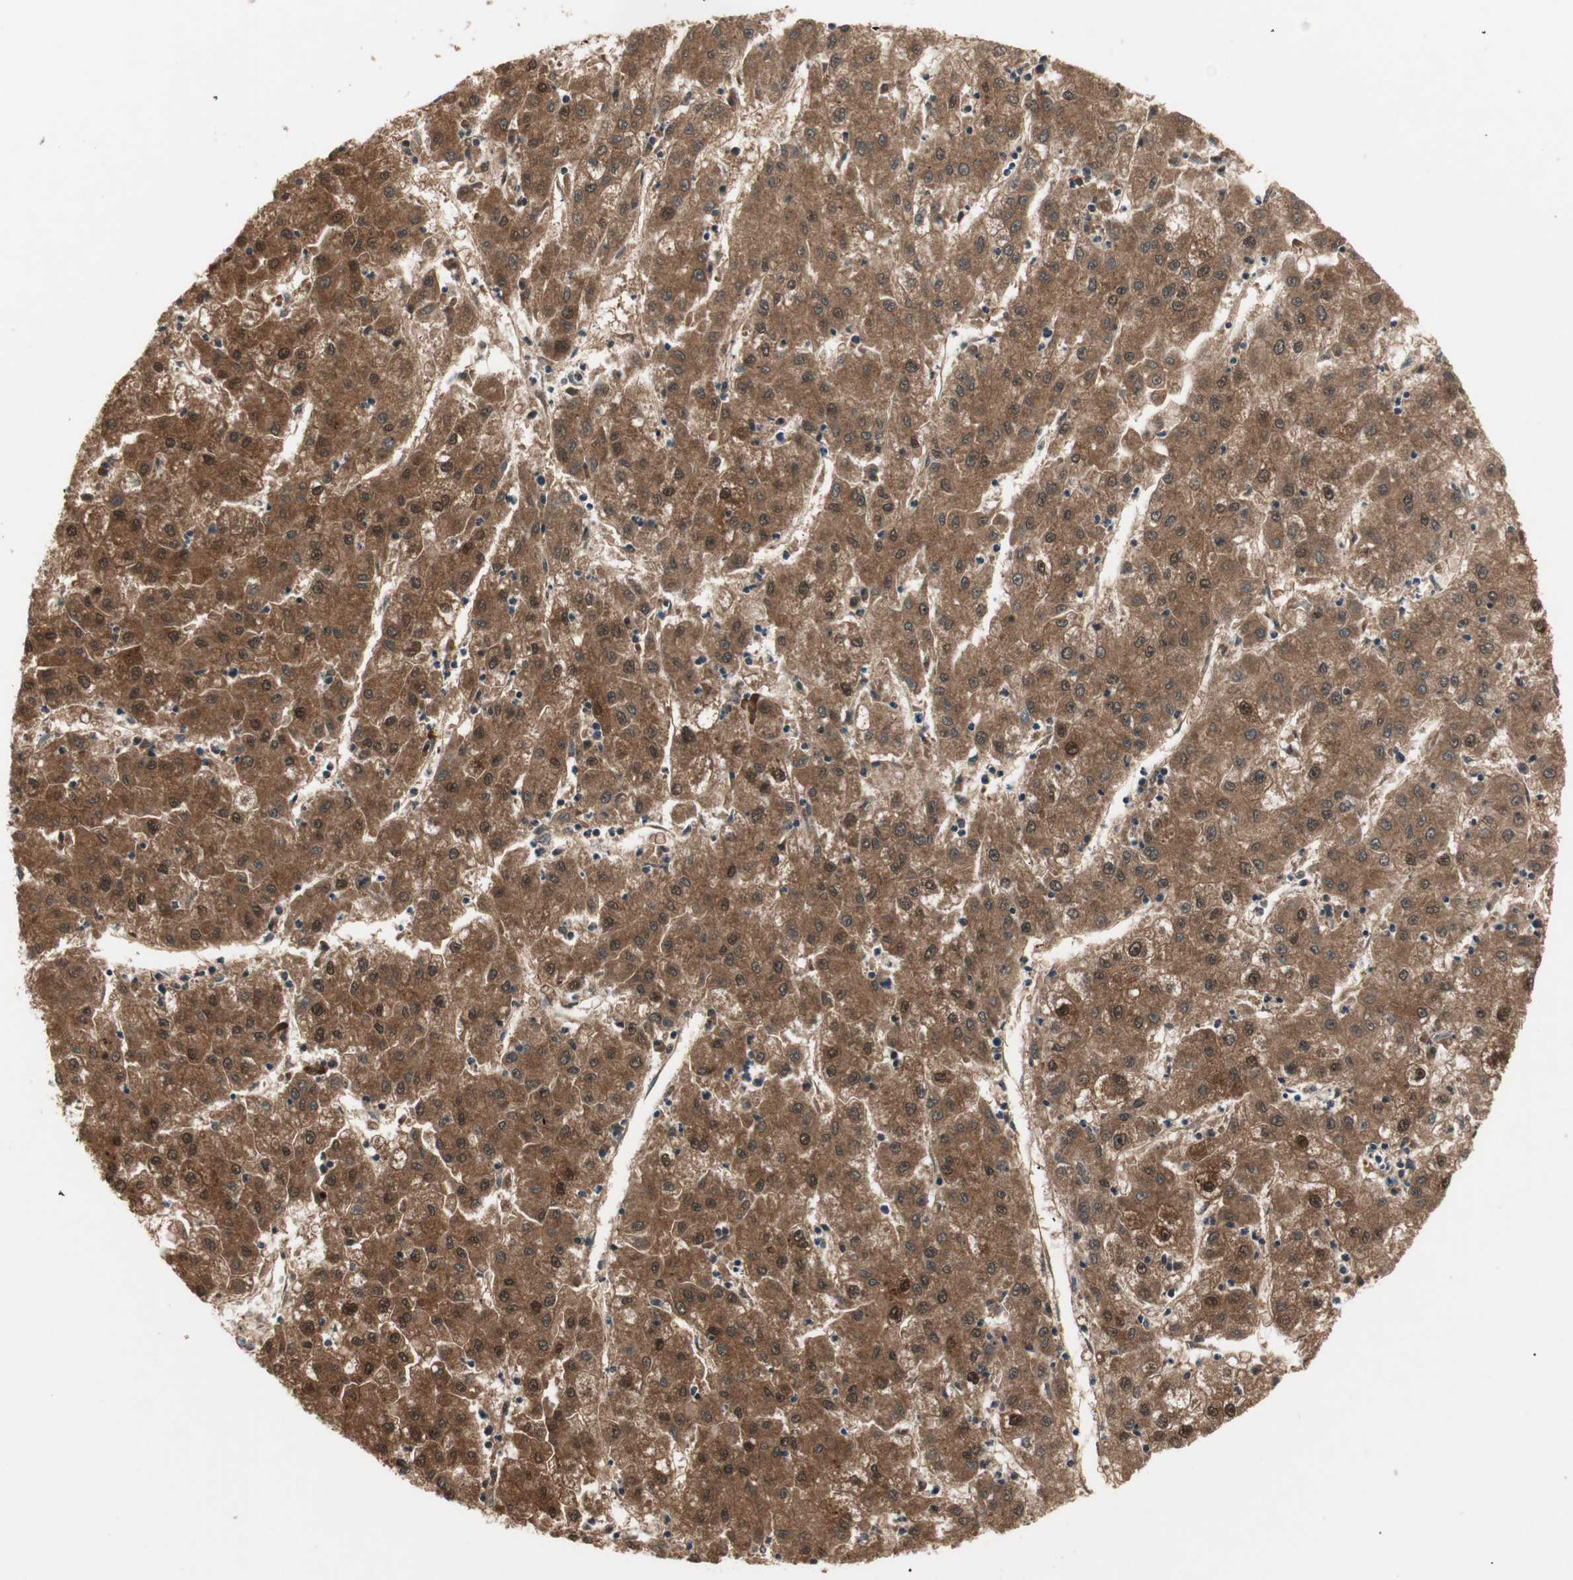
{"staining": {"intensity": "strong", "quantity": ">75%", "location": "cytoplasmic/membranous,nuclear"}, "tissue": "liver cancer", "cell_type": "Tumor cells", "image_type": "cancer", "snomed": [{"axis": "morphology", "description": "Carcinoma, Hepatocellular, NOS"}, {"axis": "topography", "description": "Liver"}], "caption": "Human liver hepatocellular carcinoma stained with a brown dye shows strong cytoplasmic/membranous and nuclear positive staining in about >75% of tumor cells.", "gene": "ZSCAN31", "patient": {"sex": "male", "age": 72}}